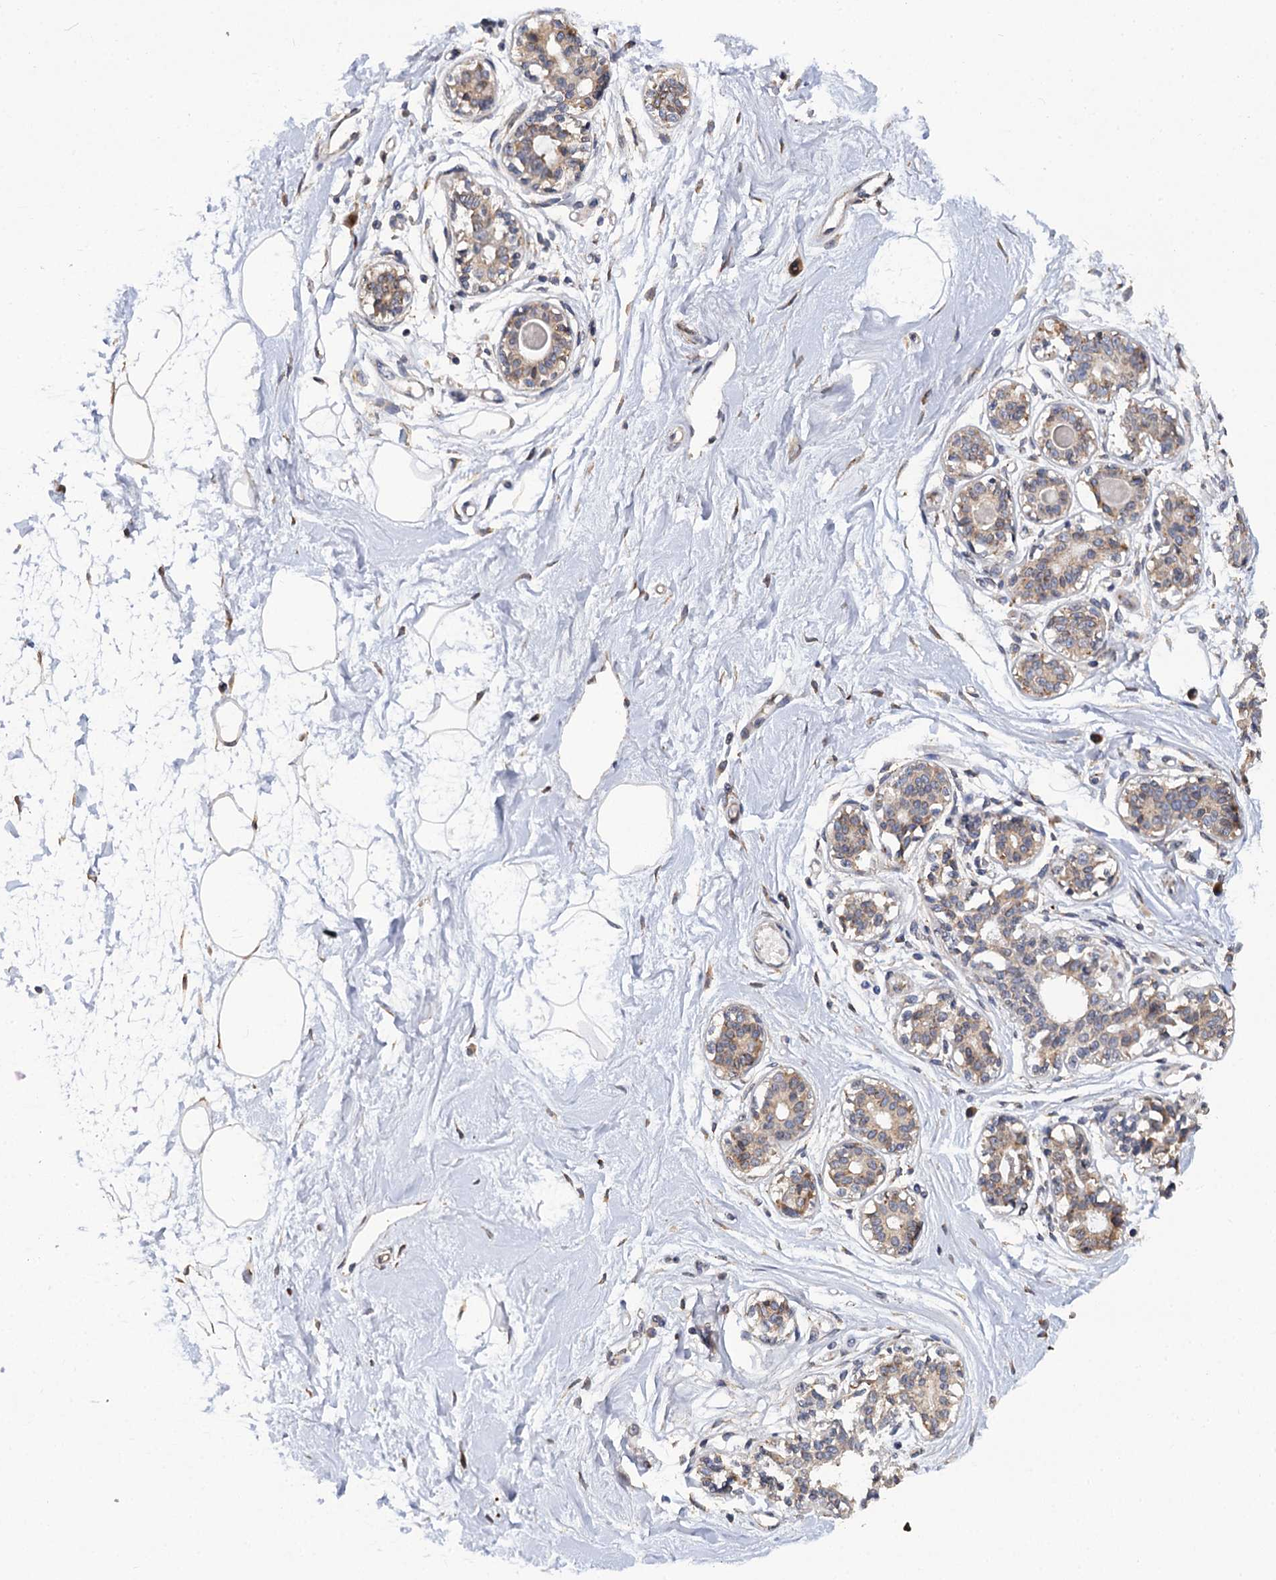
{"staining": {"intensity": "moderate", "quantity": "25%-75%", "location": "cytoplasmic/membranous"}, "tissue": "breast", "cell_type": "Adipocytes", "image_type": "normal", "snomed": [{"axis": "morphology", "description": "Normal tissue, NOS"}, {"axis": "topography", "description": "Breast"}], "caption": "Brown immunohistochemical staining in unremarkable human breast reveals moderate cytoplasmic/membranous staining in about 25%-75% of adipocytes.", "gene": "SUPV3L1", "patient": {"sex": "female", "age": 45}}